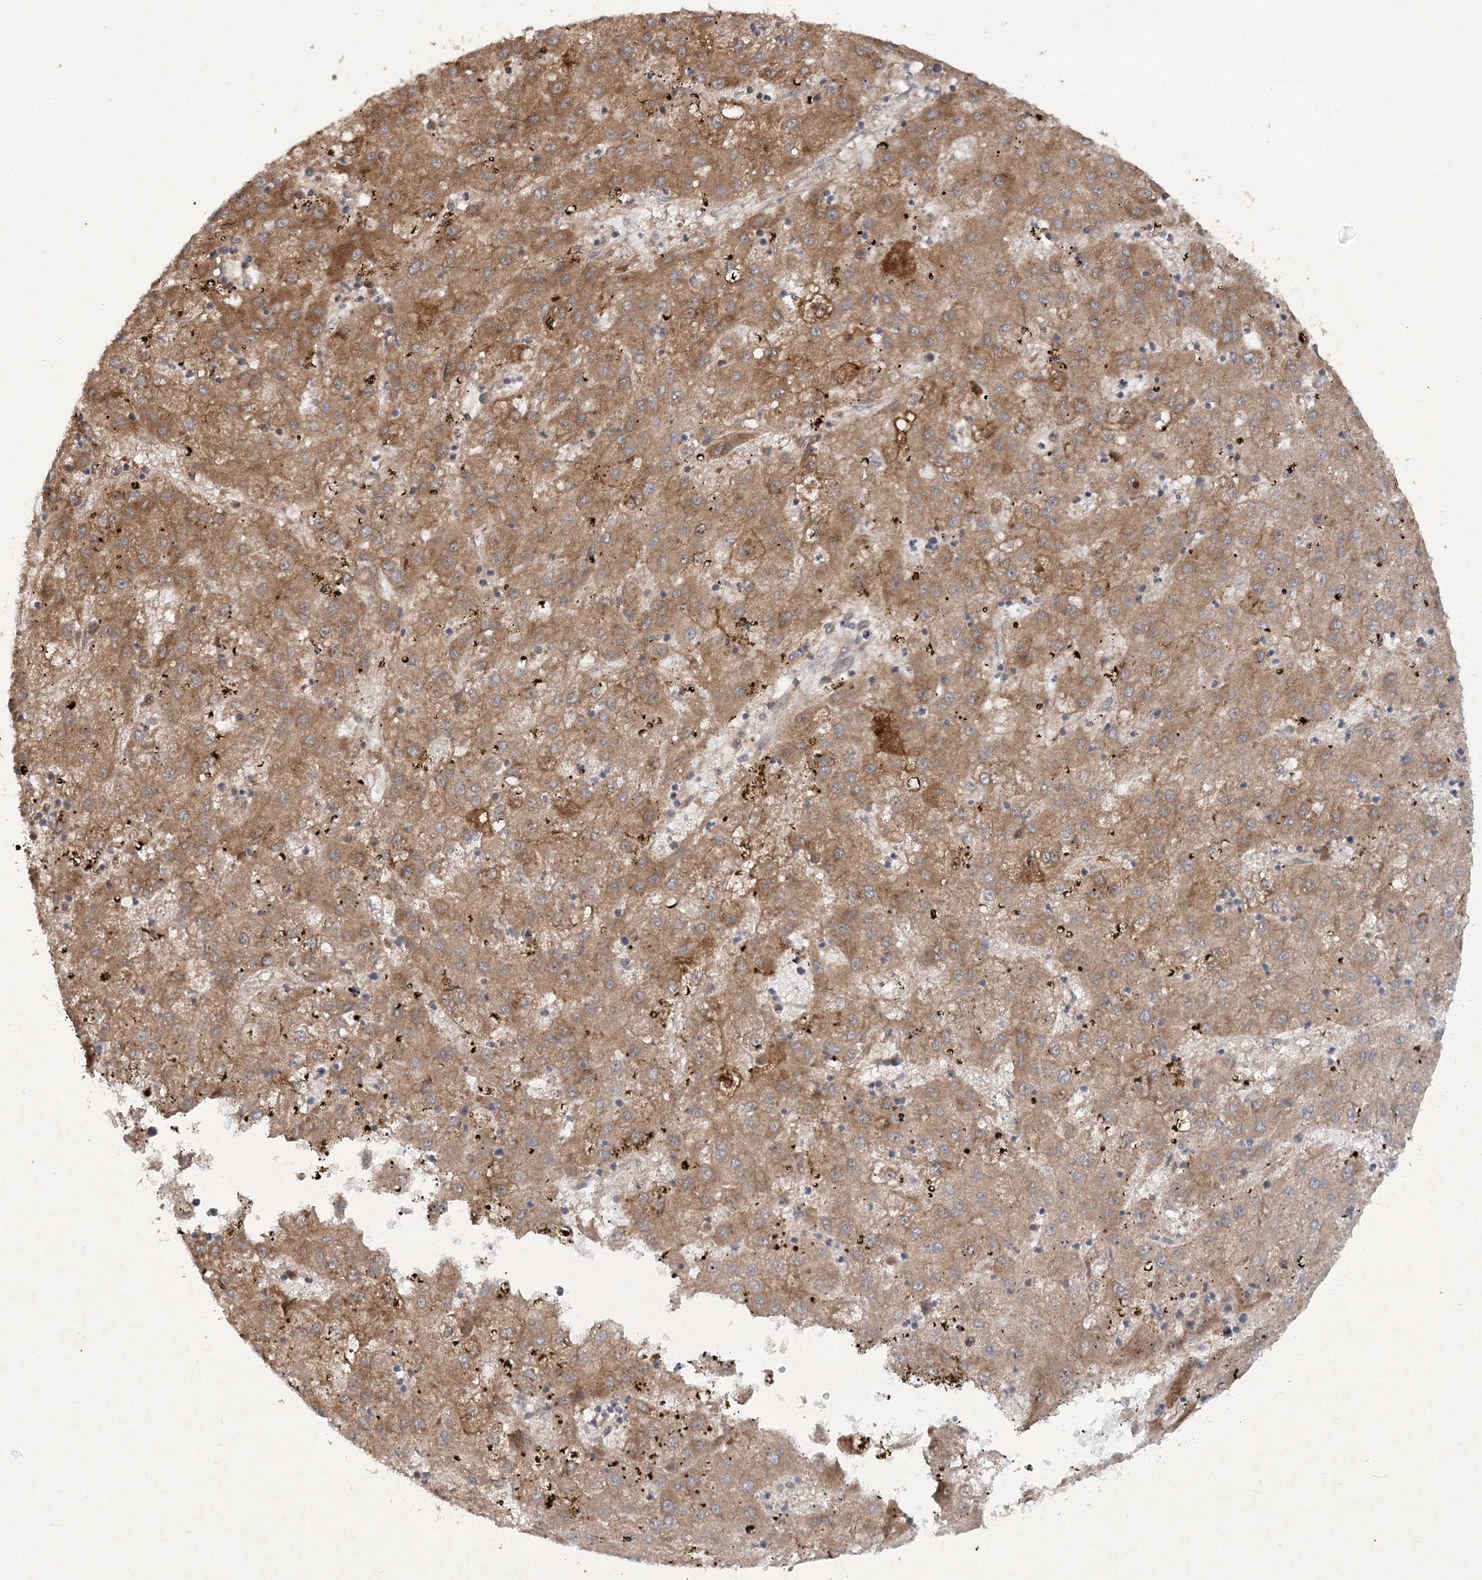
{"staining": {"intensity": "moderate", "quantity": ">75%", "location": "cytoplasmic/membranous"}, "tissue": "liver cancer", "cell_type": "Tumor cells", "image_type": "cancer", "snomed": [{"axis": "morphology", "description": "Carcinoma, Hepatocellular, NOS"}, {"axis": "topography", "description": "Liver"}], "caption": "Immunohistochemistry (IHC) staining of liver cancer (hepatocellular carcinoma), which reveals medium levels of moderate cytoplasmic/membranous expression in about >75% of tumor cells indicating moderate cytoplasmic/membranous protein positivity. The staining was performed using DAB (brown) for protein detection and nuclei were counterstained in hematoxylin (blue).", "gene": "UBR3", "patient": {"sex": "male", "age": 72}}